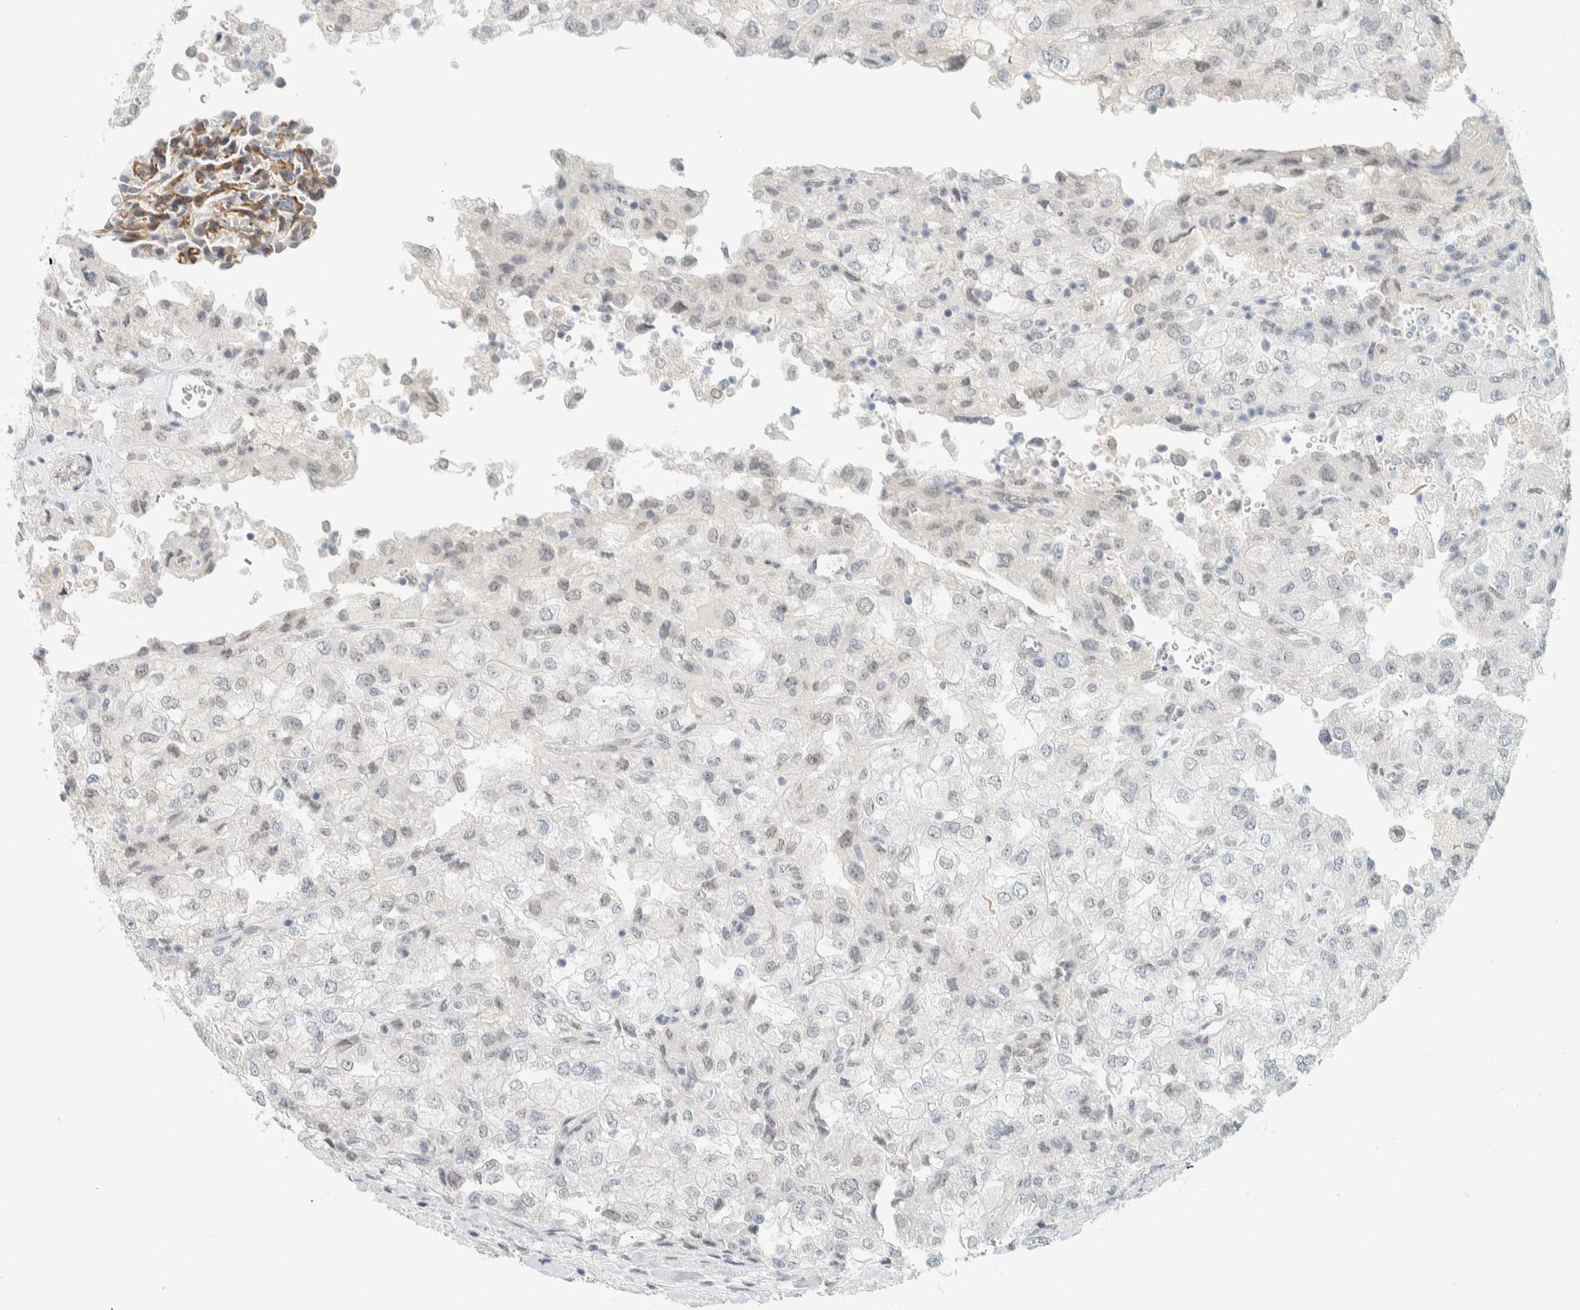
{"staining": {"intensity": "negative", "quantity": "none", "location": "none"}, "tissue": "renal cancer", "cell_type": "Tumor cells", "image_type": "cancer", "snomed": [{"axis": "morphology", "description": "Adenocarcinoma, NOS"}, {"axis": "topography", "description": "Kidney"}], "caption": "Image shows no significant protein expression in tumor cells of adenocarcinoma (renal). Brightfield microscopy of immunohistochemistry stained with DAB (3,3'-diaminobenzidine) (brown) and hematoxylin (blue), captured at high magnification.", "gene": "C1QTNF12", "patient": {"sex": "female", "age": 54}}